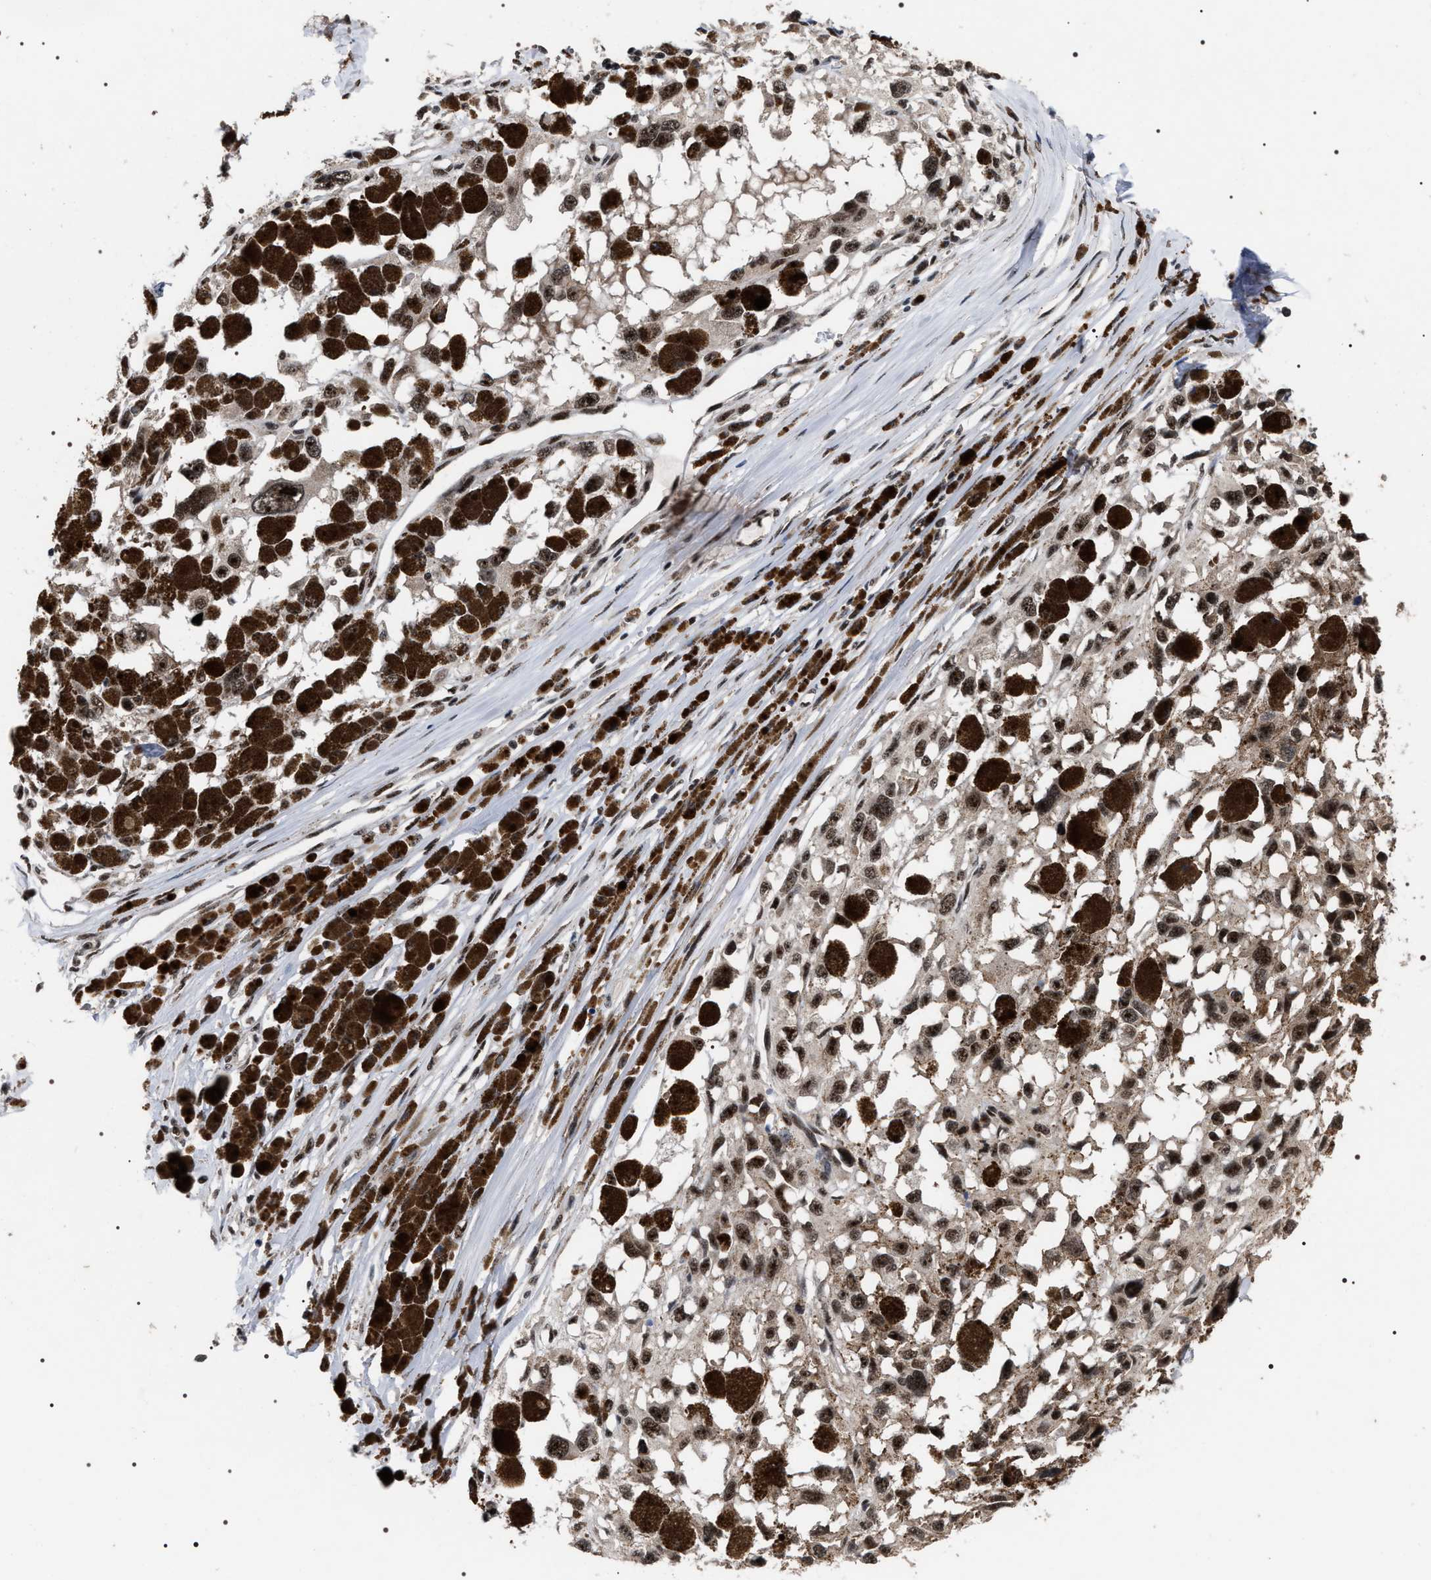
{"staining": {"intensity": "moderate", "quantity": ">75%", "location": "nuclear"}, "tissue": "melanoma", "cell_type": "Tumor cells", "image_type": "cancer", "snomed": [{"axis": "morphology", "description": "Malignant melanoma, Metastatic site"}, {"axis": "topography", "description": "Lymph node"}], "caption": "A medium amount of moderate nuclear staining is seen in about >75% of tumor cells in malignant melanoma (metastatic site) tissue. Nuclei are stained in blue.", "gene": "RRP1B", "patient": {"sex": "male", "age": 59}}